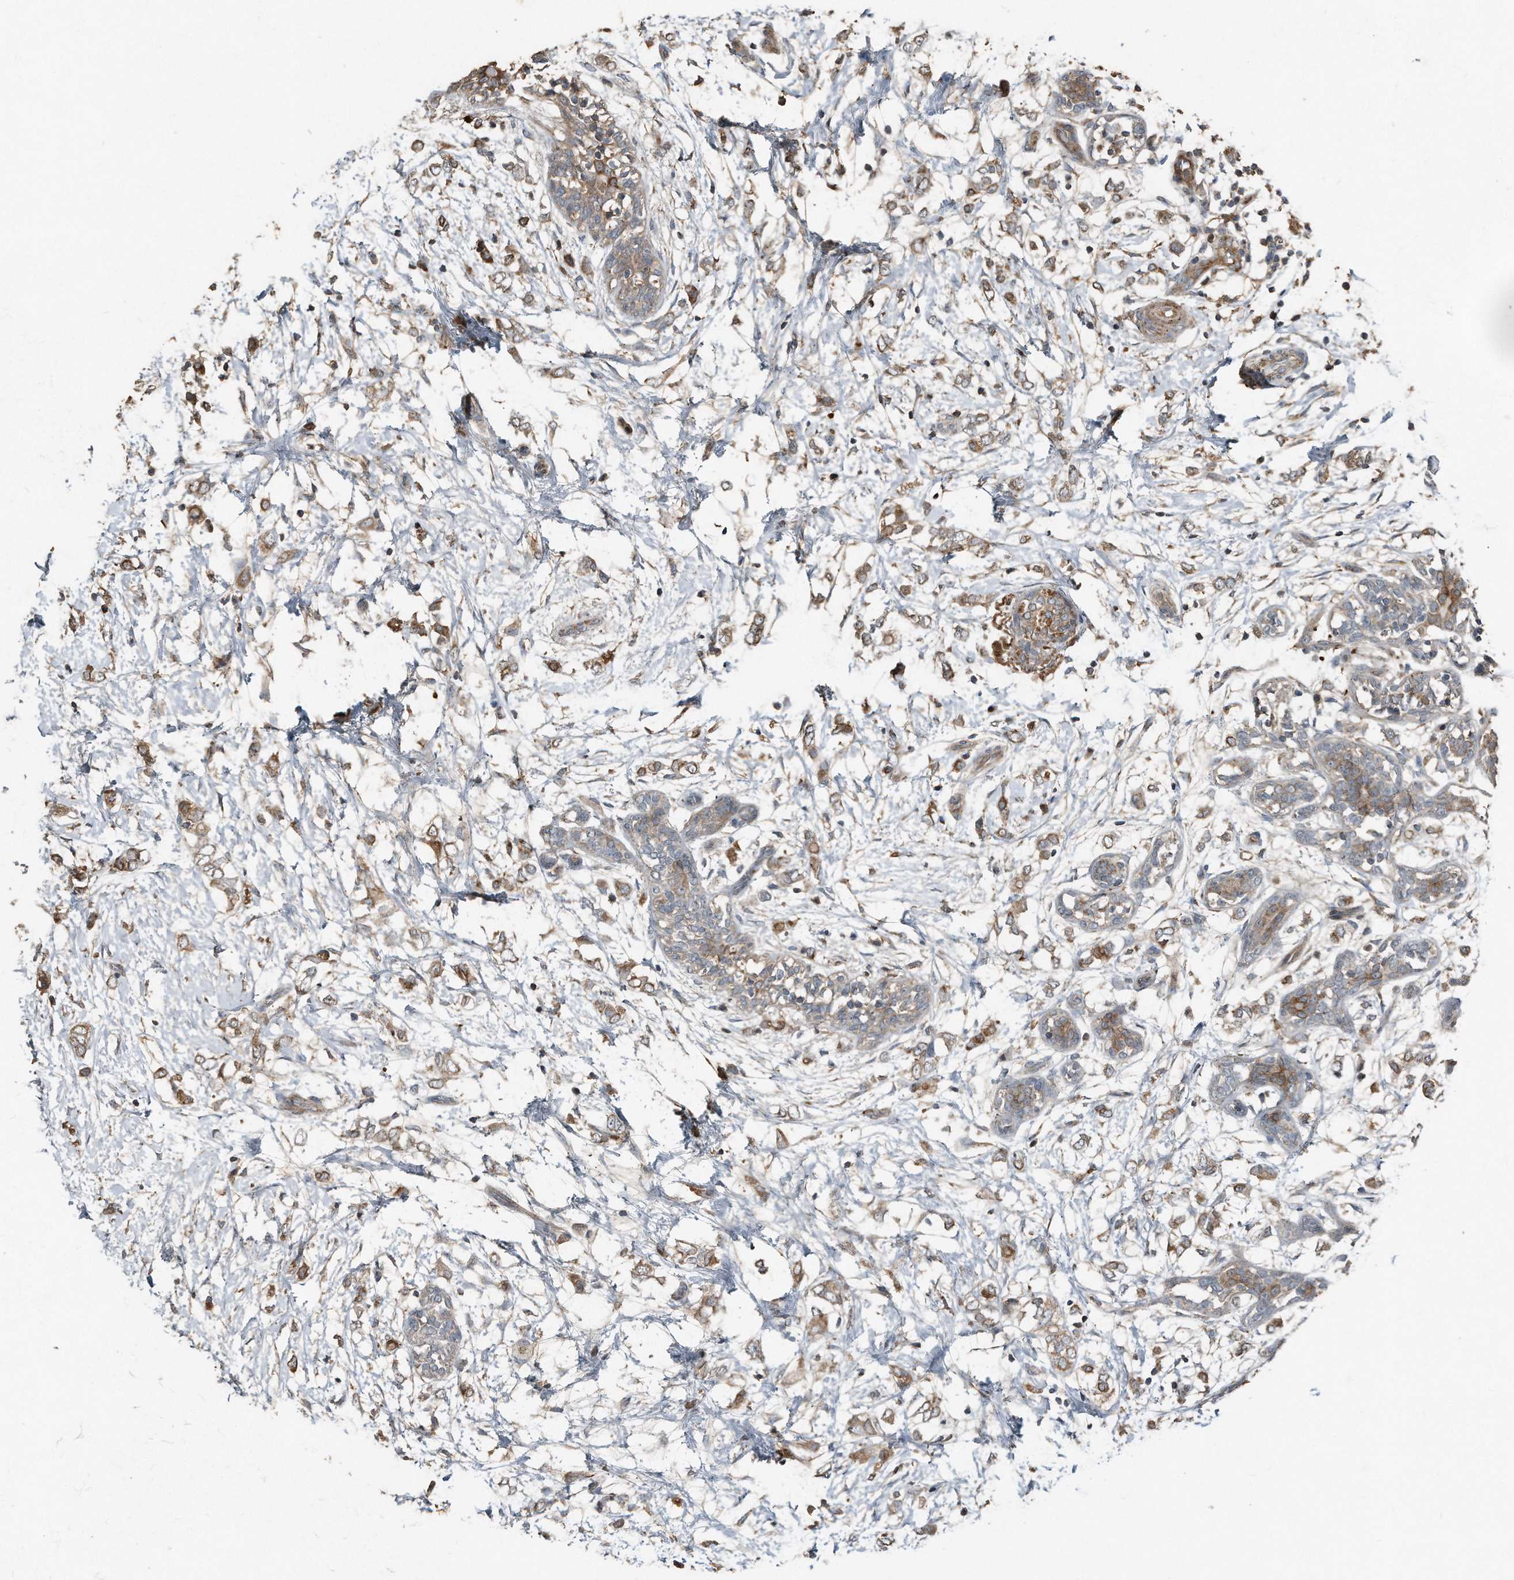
{"staining": {"intensity": "moderate", "quantity": ">75%", "location": "cytoplasmic/membranous"}, "tissue": "breast cancer", "cell_type": "Tumor cells", "image_type": "cancer", "snomed": [{"axis": "morphology", "description": "Normal tissue, NOS"}, {"axis": "morphology", "description": "Lobular carcinoma"}, {"axis": "topography", "description": "Breast"}], "caption": "Immunohistochemical staining of human lobular carcinoma (breast) exhibits medium levels of moderate cytoplasmic/membranous protein expression in approximately >75% of tumor cells. (IHC, brightfield microscopy, high magnification).", "gene": "C9", "patient": {"sex": "female", "age": 47}}